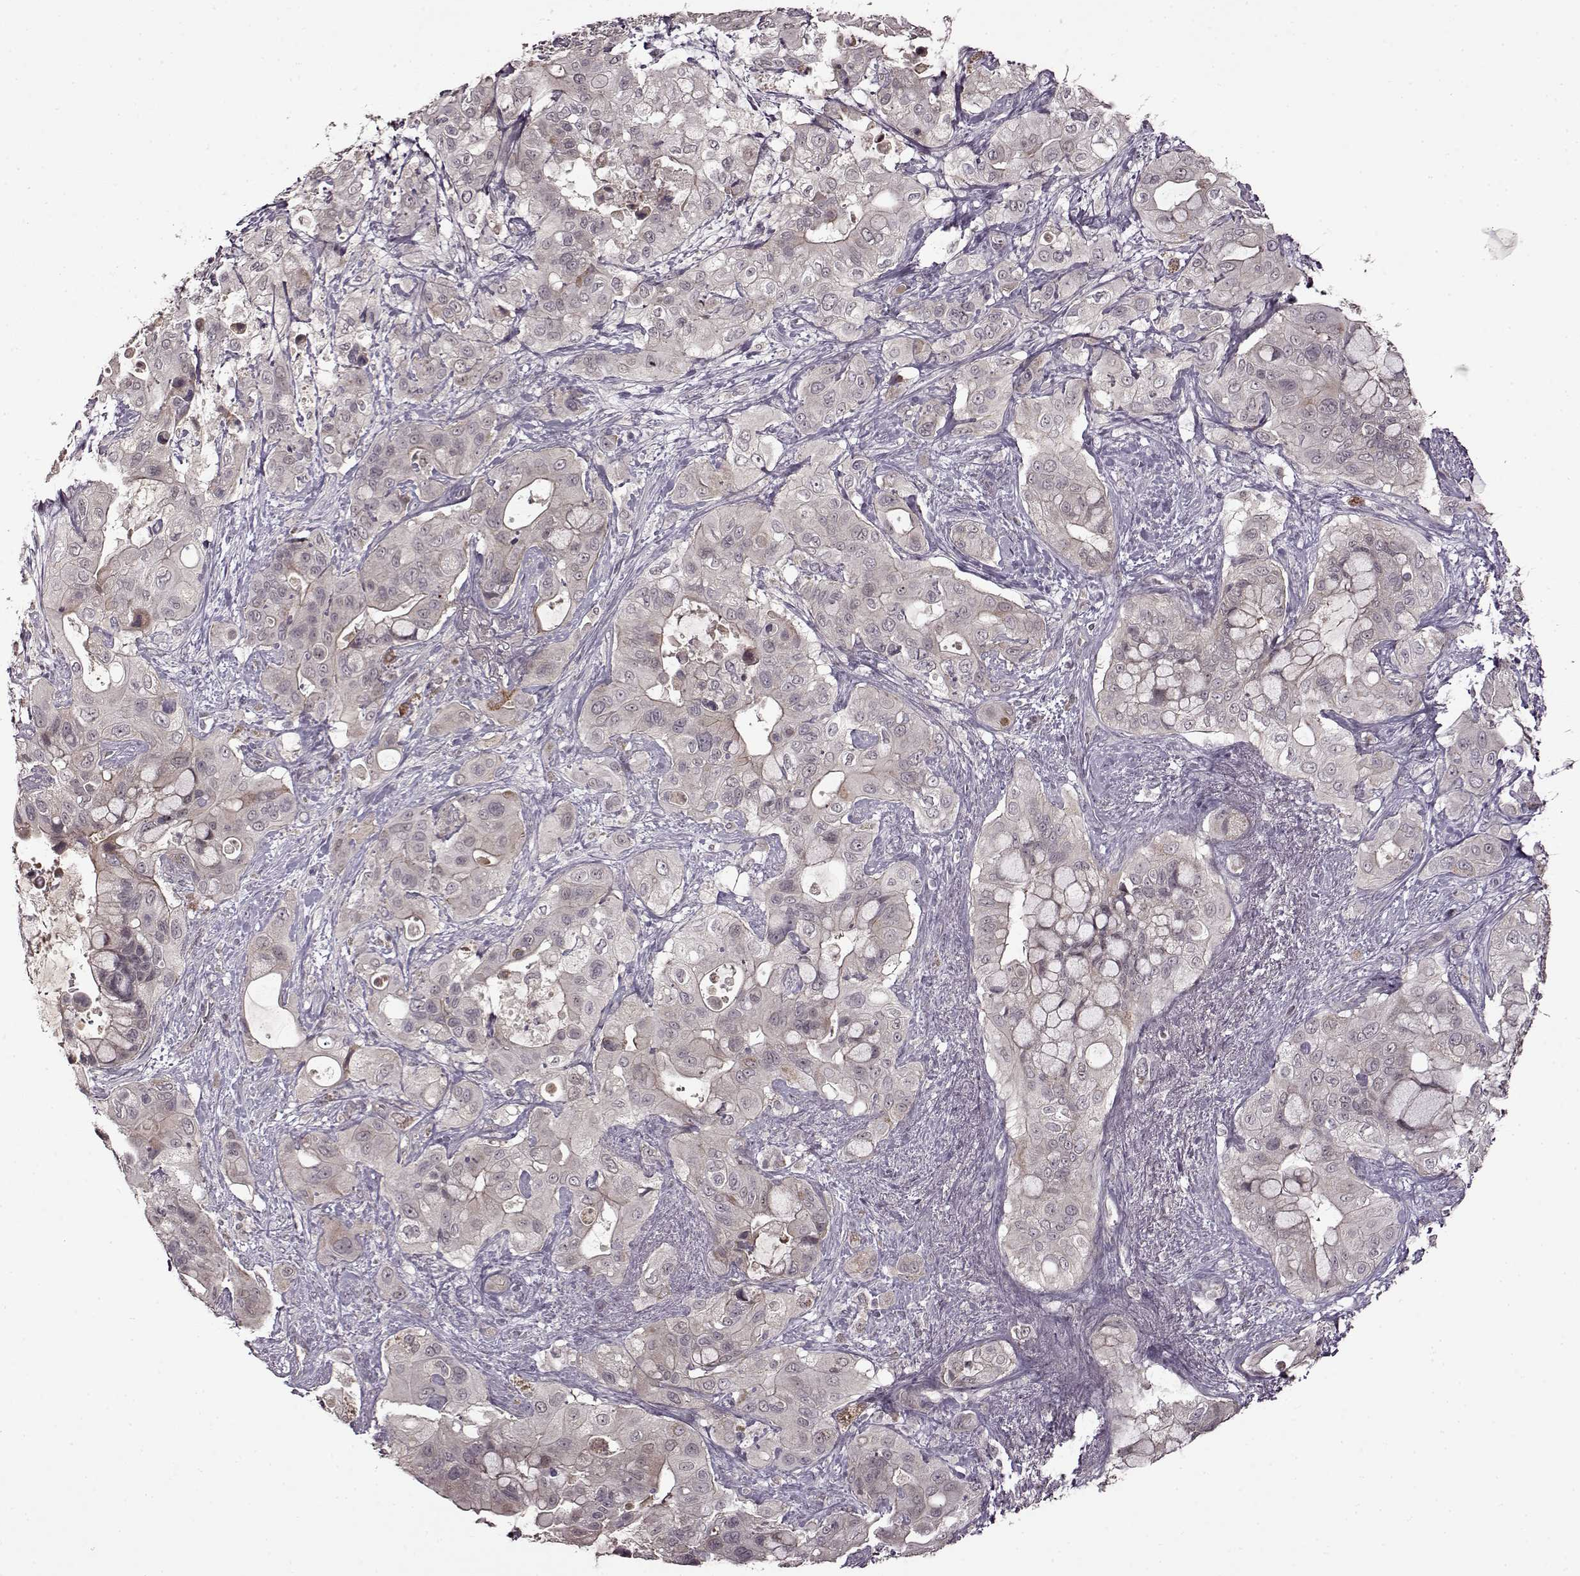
{"staining": {"intensity": "weak", "quantity": "<25%", "location": "cytoplasmic/membranous"}, "tissue": "pancreatic cancer", "cell_type": "Tumor cells", "image_type": "cancer", "snomed": [{"axis": "morphology", "description": "Adenocarcinoma, NOS"}, {"axis": "topography", "description": "Pancreas"}], "caption": "Adenocarcinoma (pancreatic) was stained to show a protein in brown. There is no significant expression in tumor cells.", "gene": "MAIP1", "patient": {"sex": "male", "age": 71}}